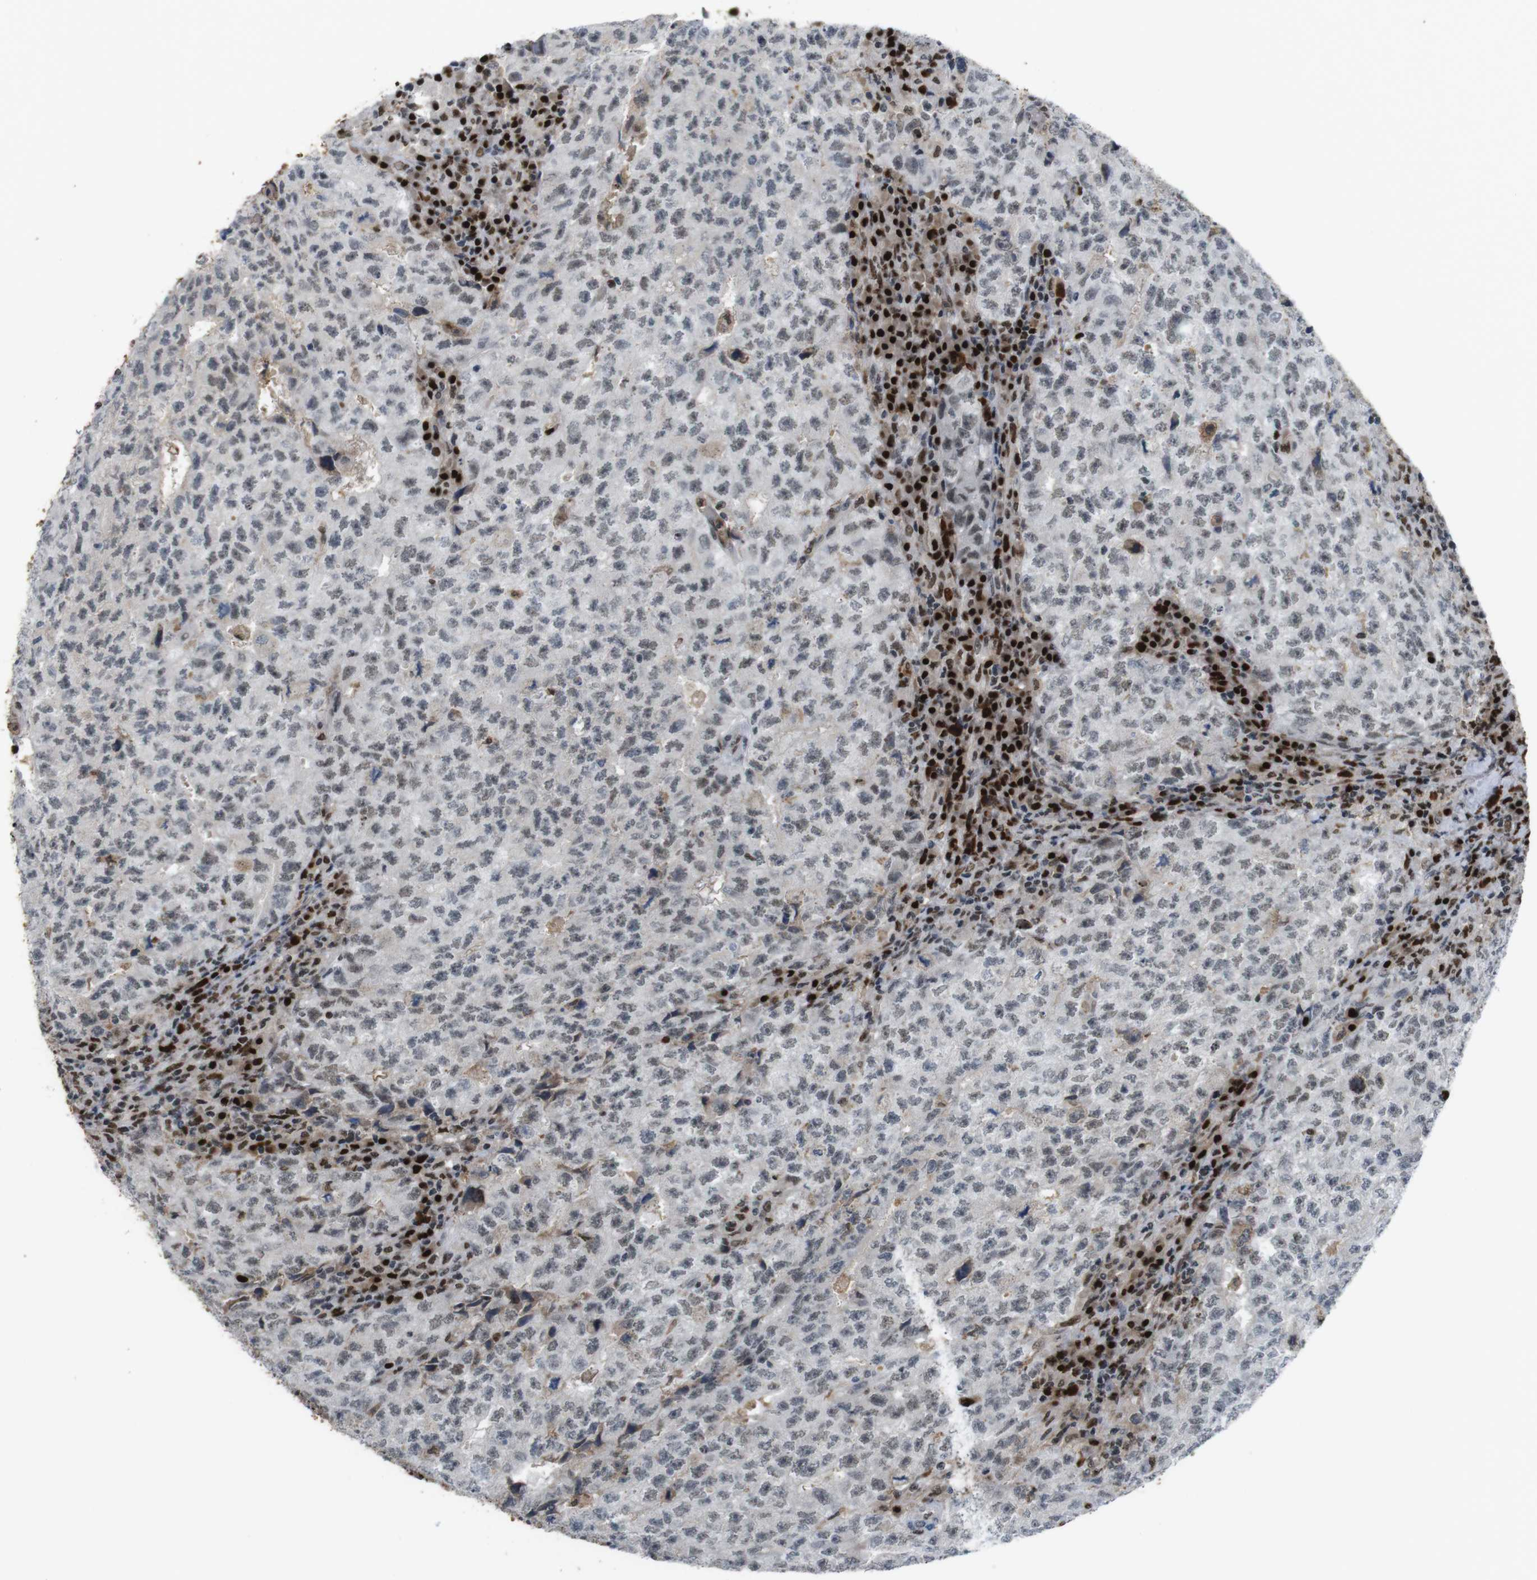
{"staining": {"intensity": "negative", "quantity": "none", "location": "none"}, "tissue": "testis cancer", "cell_type": "Tumor cells", "image_type": "cancer", "snomed": [{"axis": "morphology", "description": "Necrosis, NOS"}, {"axis": "morphology", "description": "Carcinoma, Embryonal, NOS"}, {"axis": "topography", "description": "Testis"}], "caption": "Immunohistochemistry photomicrograph of human embryonal carcinoma (testis) stained for a protein (brown), which shows no positivity in tumor cells.", "gene": "SUB1", "patient": {"sex": "male", "age": 19}}